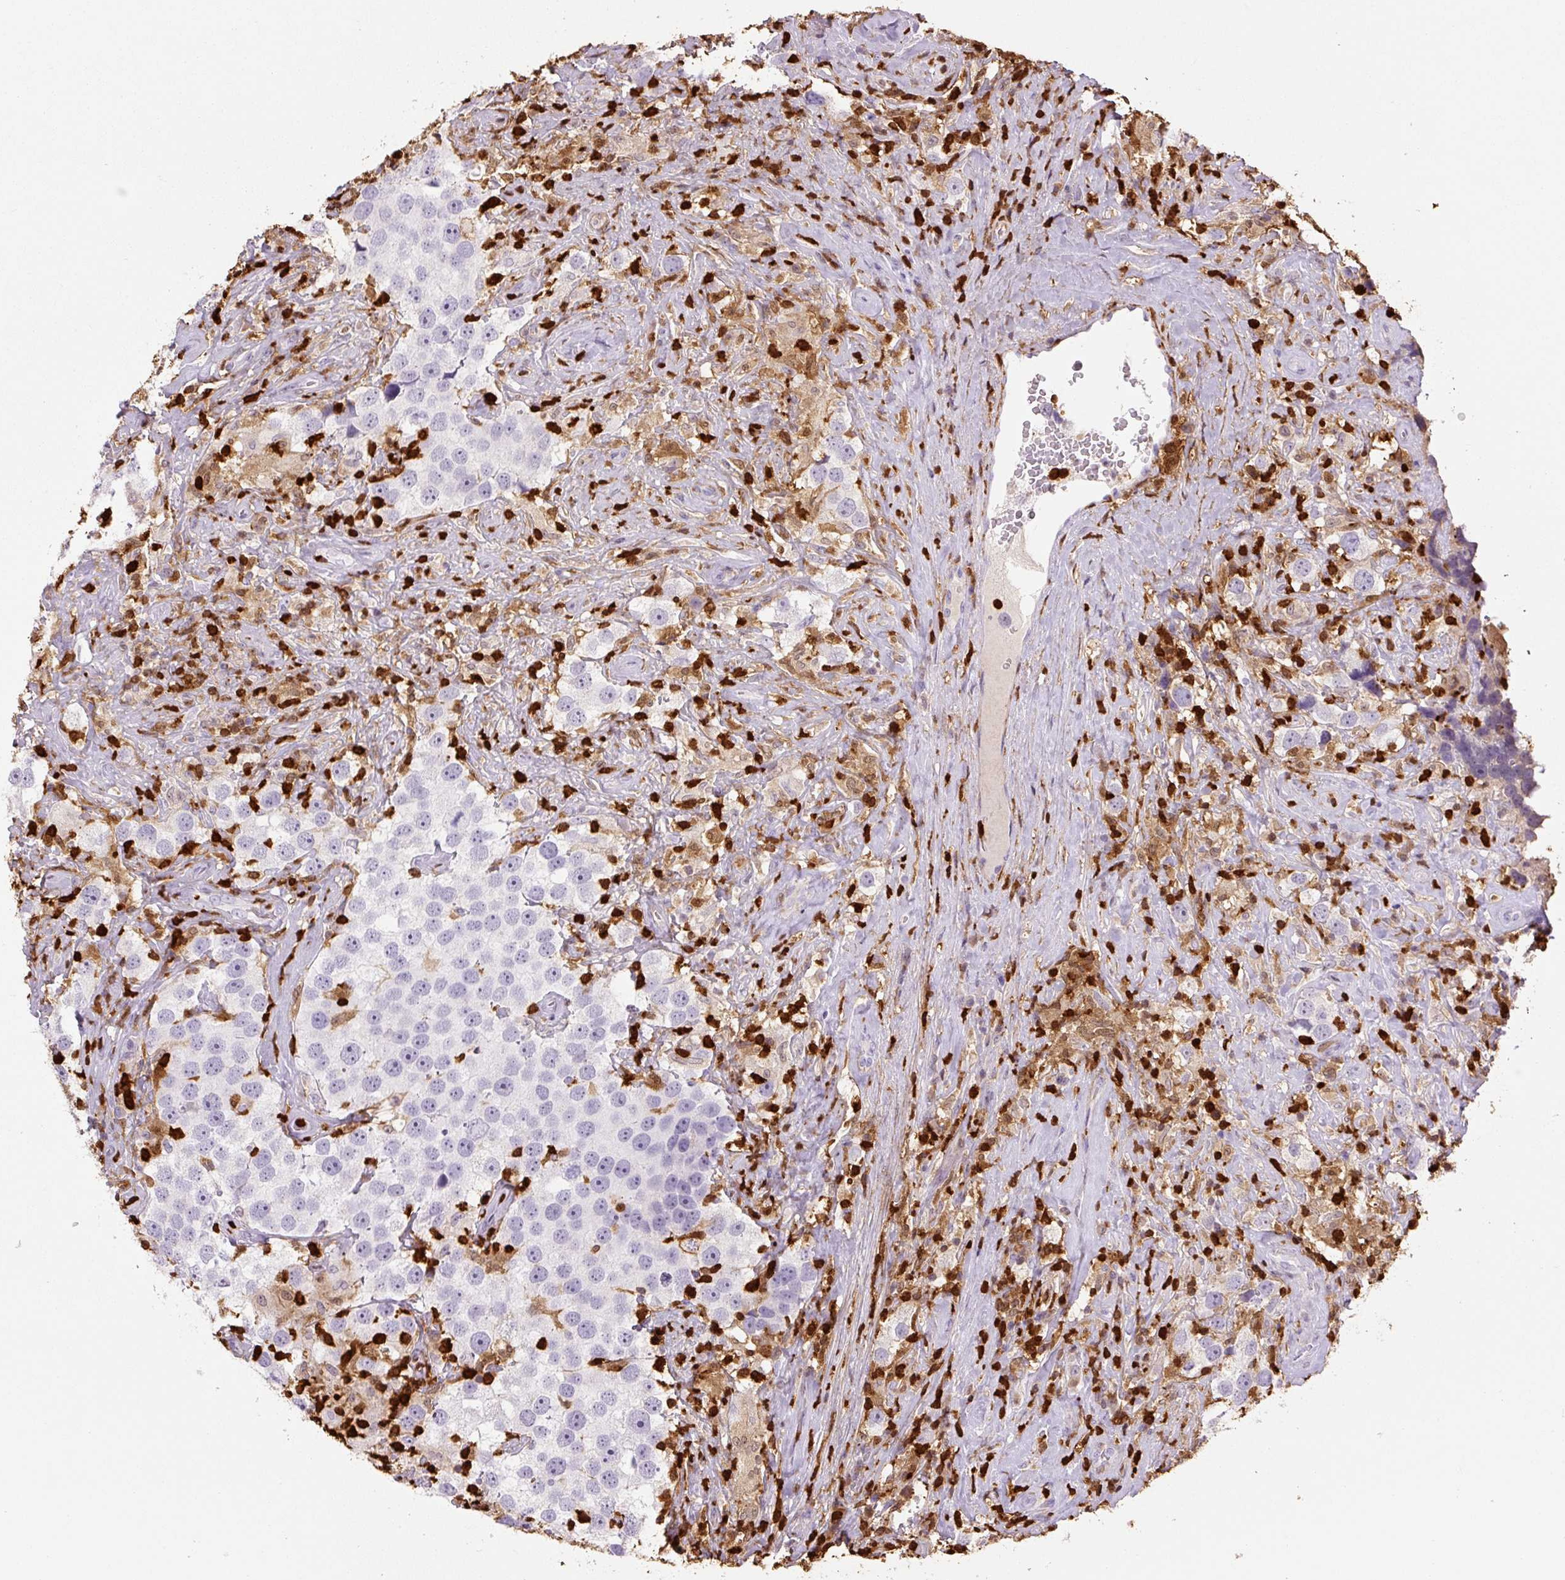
{"staining": {"intensity": "negative", "quantity": "none", "location": "none"}, "tissue": "testis cancer", "cell_type": "Tumor cells", "image_type": "cancer", "snomed": [{"axis": "morphology", "description": "Seminoma, NOS"}, {"axis": "topography", "description": "Testis"}], "caption": "Immunohistochemistry (IHC) photomicrograph of testis cancer stained for a protein (brown), which reveals no positivity in tumor cells. (Stains: DAB IHC with hematoxylin counter stain, Microscopy: brightfield microscopy at high magnification).", "gene": "S100A4", "patient": {"sex": "male", "age": 49}}